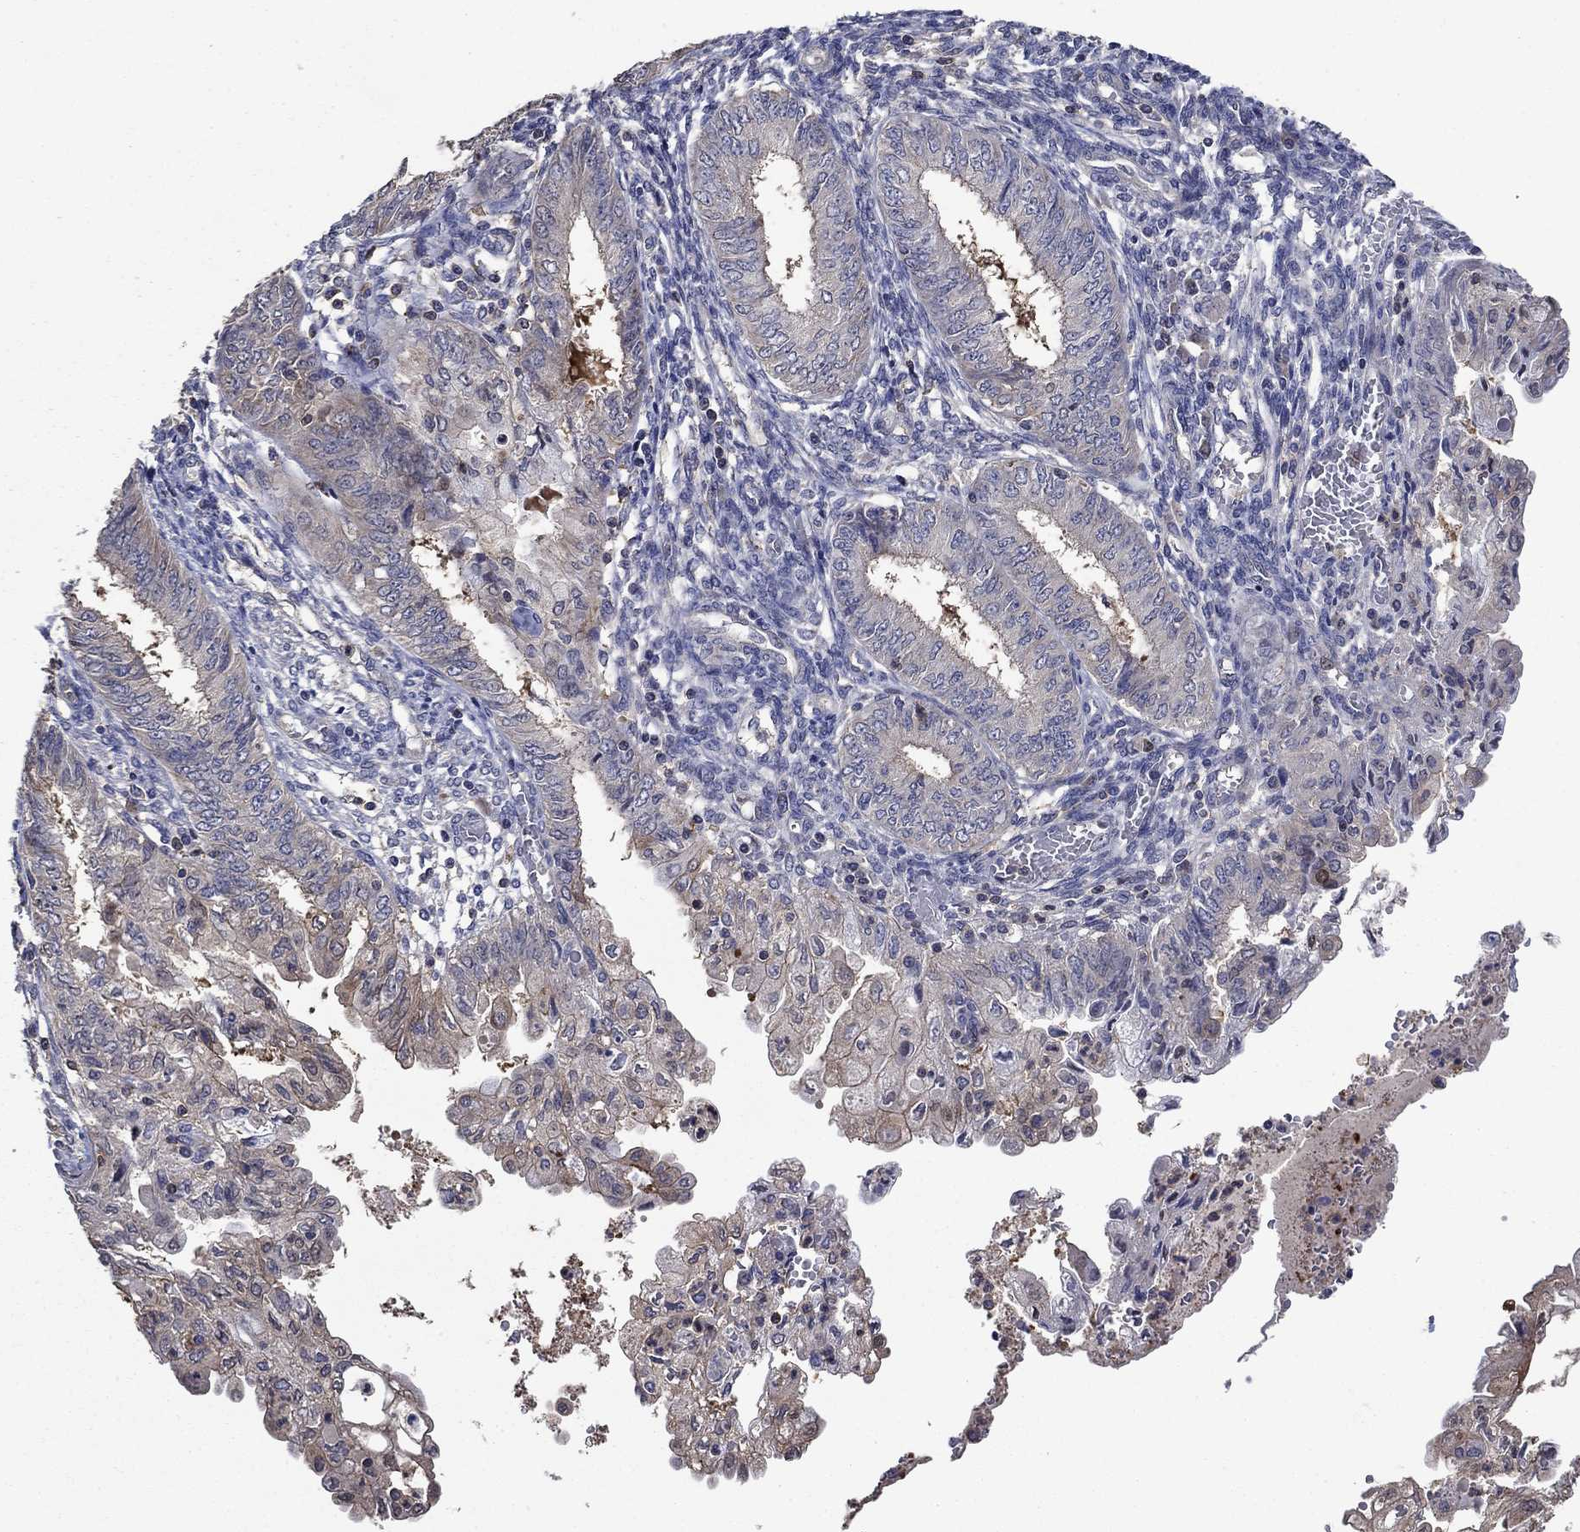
{"staining": {"intensity": "negative", "quantity": "none", "location": "none"}, "tissue": "endometrial cancer", "cell_type": "Tumor cells", "image_type": "cancer", "snomed": [{"axis": "morphology", "description": "Adenocarcinoma, NOS"}, {"axis": "topography", "description": "Endometrium"}], "caption": "DAB (3,3'-diaminobenzidine) immunohistochemical staining of human endometrial cancer (adenocarcinoma) shows no significant expression in tumor cells.", "gene": "DVL1", "patient": {"sex": "female", "age": 68}}